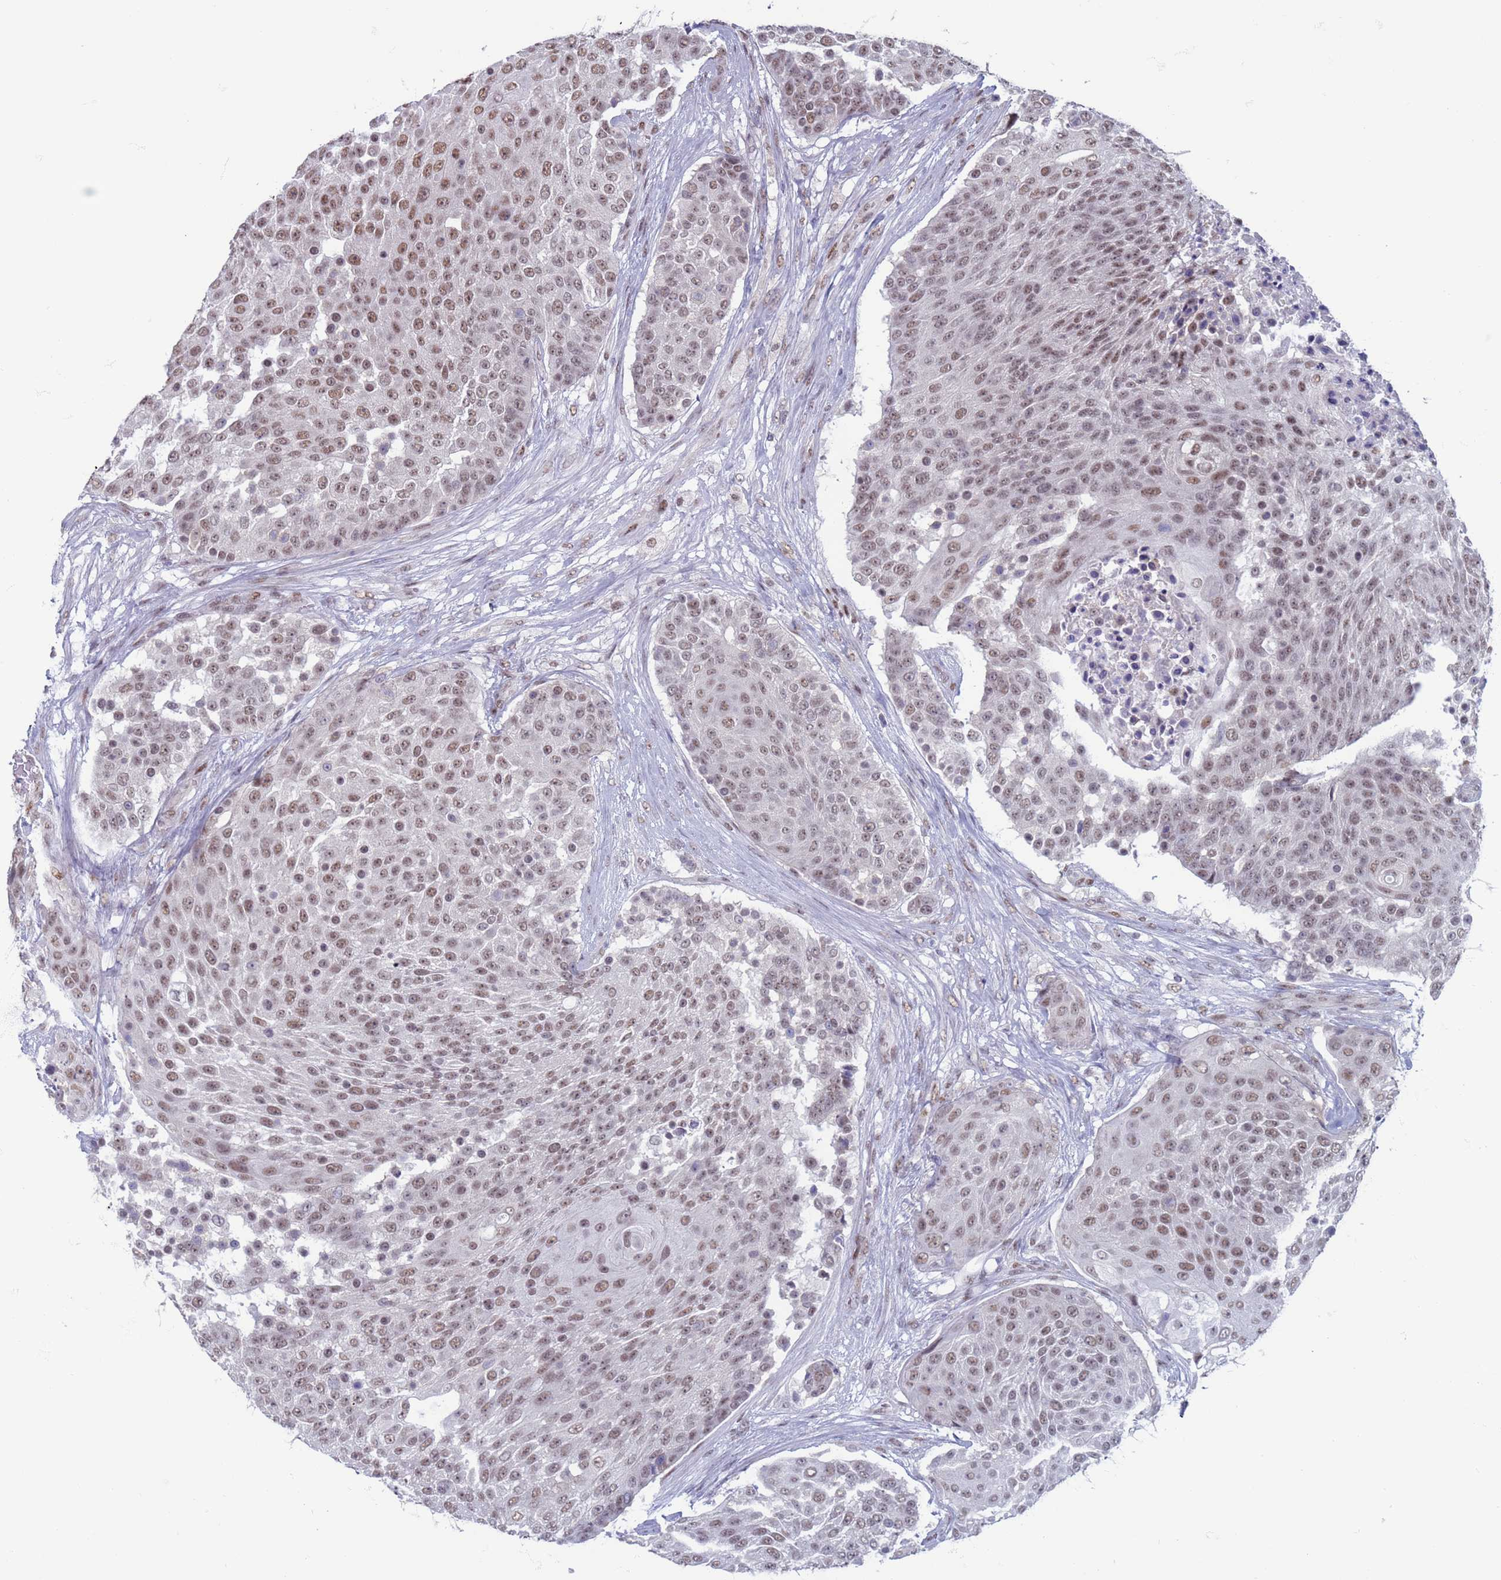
{"staining": {"intensity": "moderate", "quantity": ">75%", "location": "nuclear"}, "tissue": "urothelial cancer", "cell_type": "Tumor cells", "image_type": "cancer", "snomed": [{"axis": "morphology", "description": "Urothelial carcinoma, High grade"}, {"axis": "topography", "description": "Urinary bladder"}], "caption": "High-grade urothelial carcinoma stained with DAB immunohistochemistry (IHC) displays medium levels of moderate nuclear staining in about >75% of tumor cells.", "gene": "SAE1", "patient": {"sex": "female", "age": 63}}